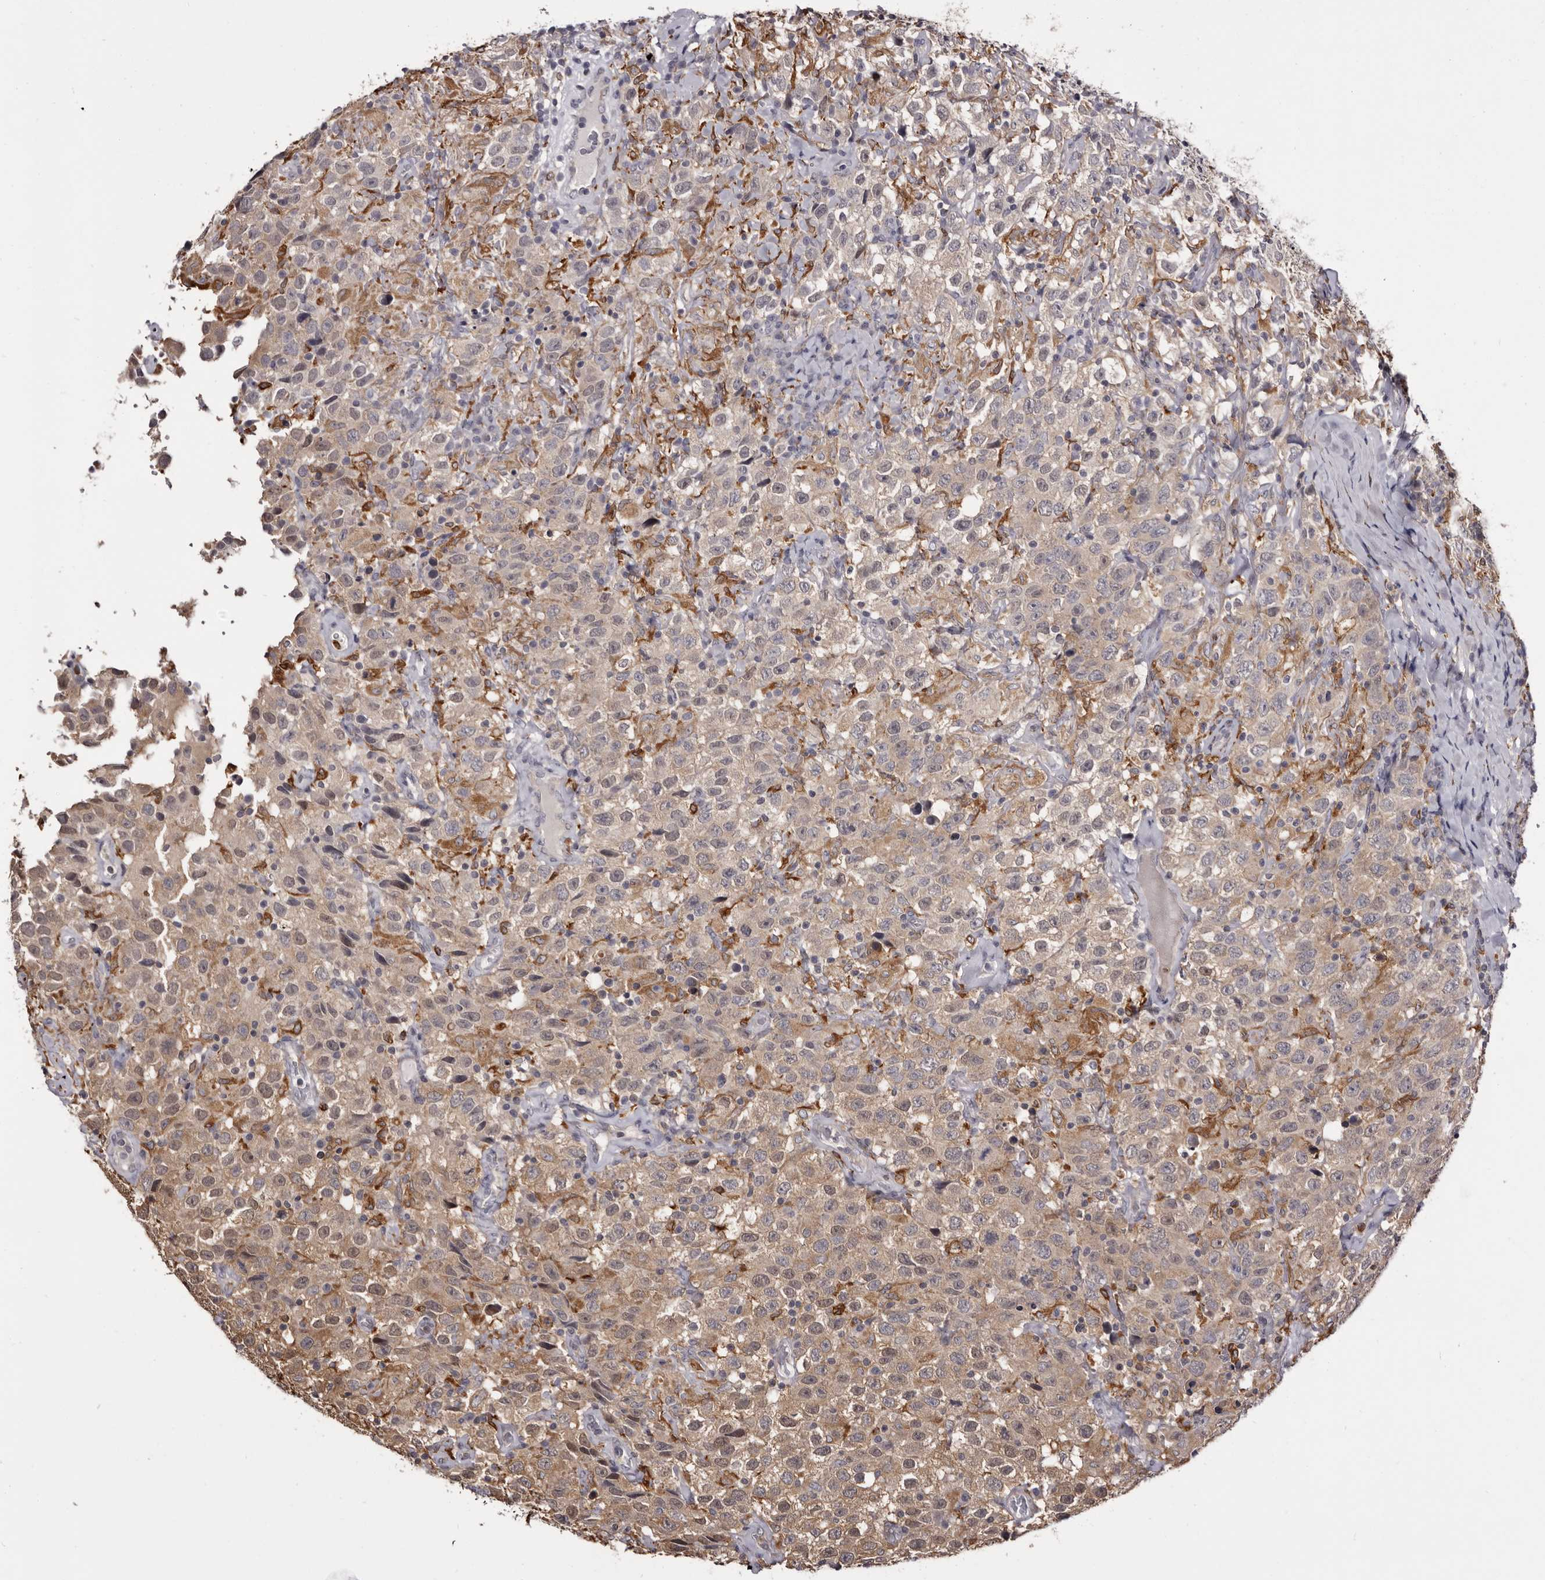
{"staining": {"intensity": "weak", "quantity": ">75%", "location": "cytoplasmic/membranous"}, "tissue": "testis cancer", "cell_type": "Tumor cells", "image_type": "cancer", "snomed": [{"axis": "morphology", "description": "Seminoma, NOS"}, {"axis": "topography", "description": "Testis"}], "caption": "Immunohistochemical staining of human testis cancer demonstrates low levels of weak cytoplasmic/membranous protein expression in about >75% of tumor cells. (DAB (3,3'-diaminobenzidine) IHC, brown staining for protein, blue staining for nuclei).", "gene": "TNNI1", "patient": {"sex": "male", "age": 41}}